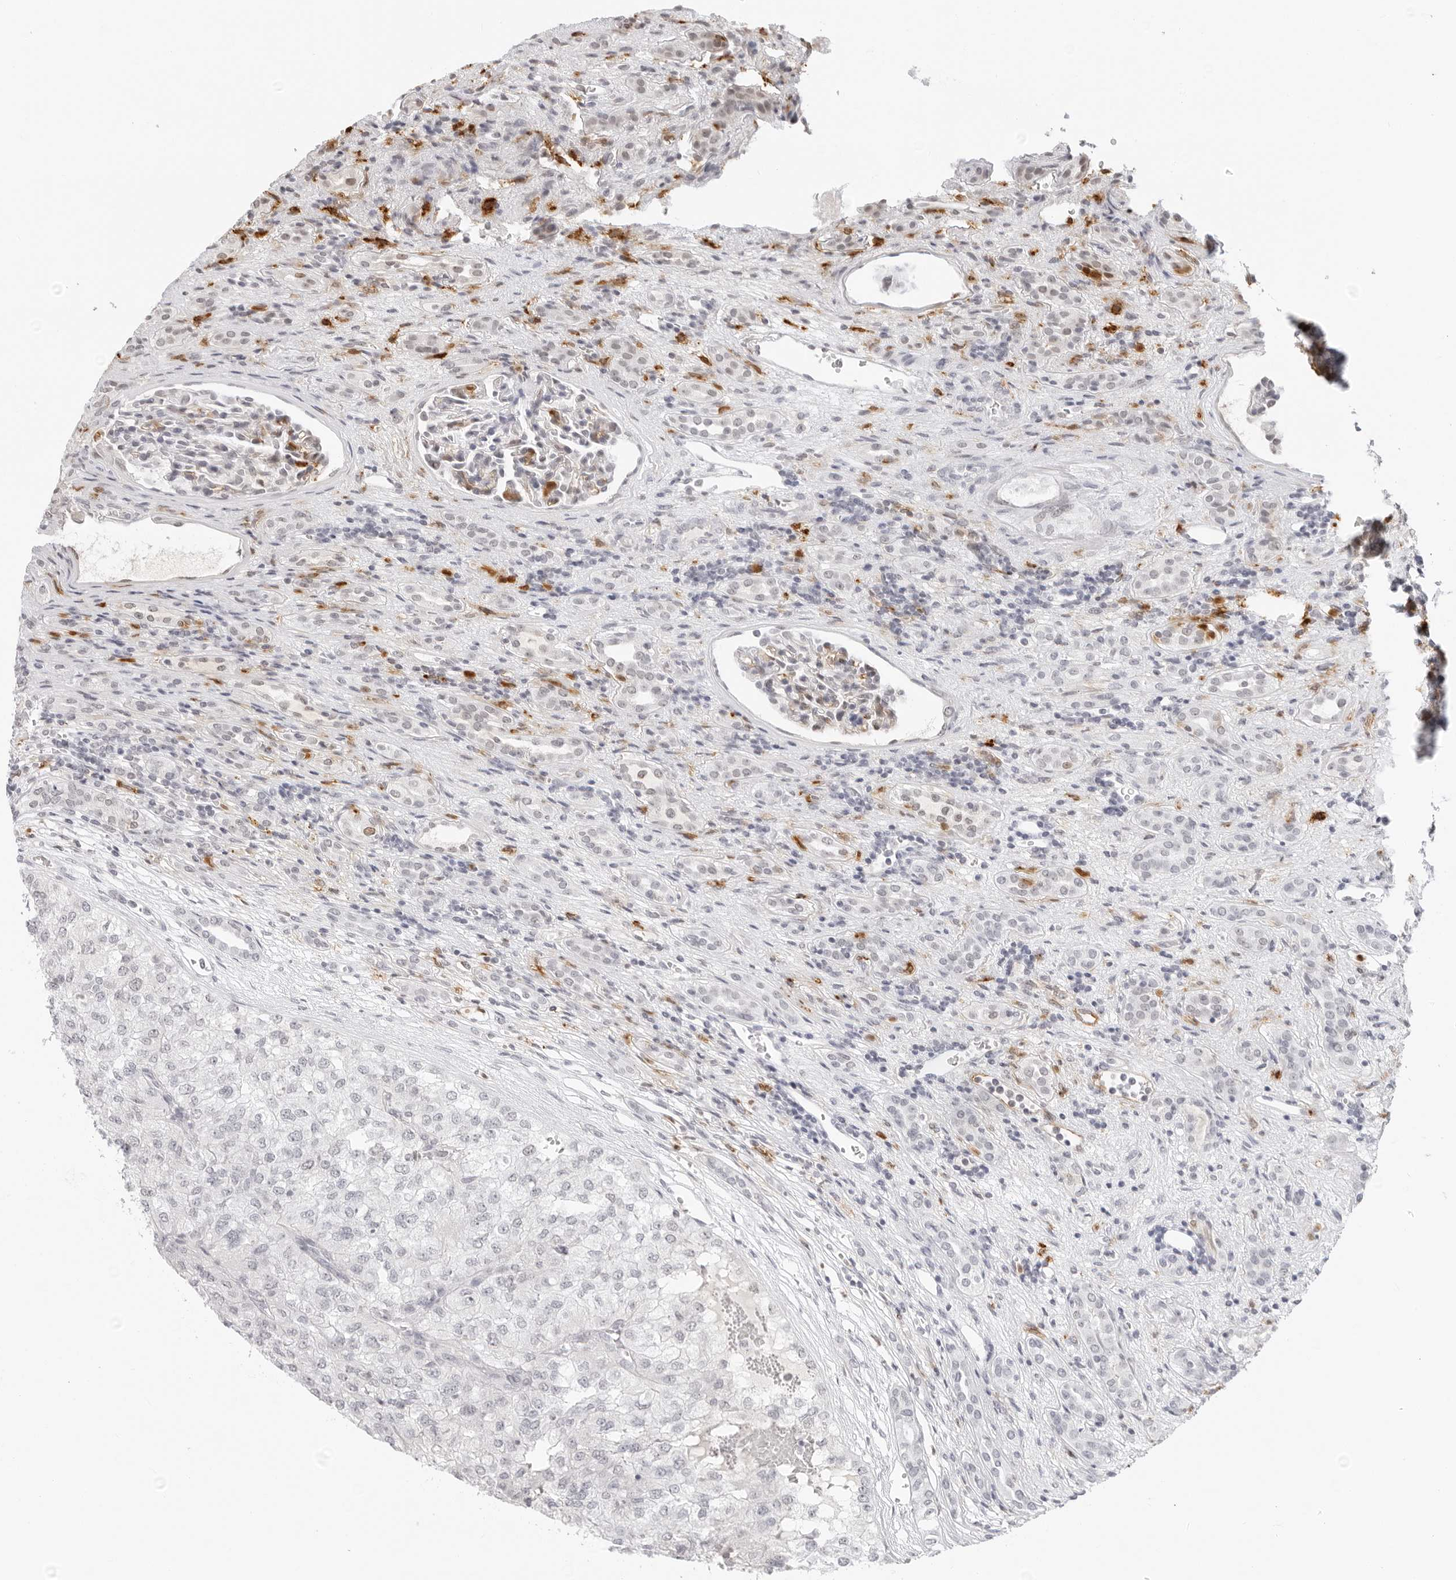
{"staining": {"intensity": "negative", "quantity": "none", "location": "none"}, "tissue": "renal cancer", "cell_type": "Tumor cells", "image_type": "cancer", "snomed": [{"axis": "morphology", "description": "Adenocarcinoma, NOS"}, {"axis": "topography", "description": "Kidney"}], "caption": "An immunohistochemistry photomicrograph of renal cancer is shown. There is no staining in tumor cells of renal cancer.", "gene": "MSH6", "patient": {"sex": "female", "age": 54}}